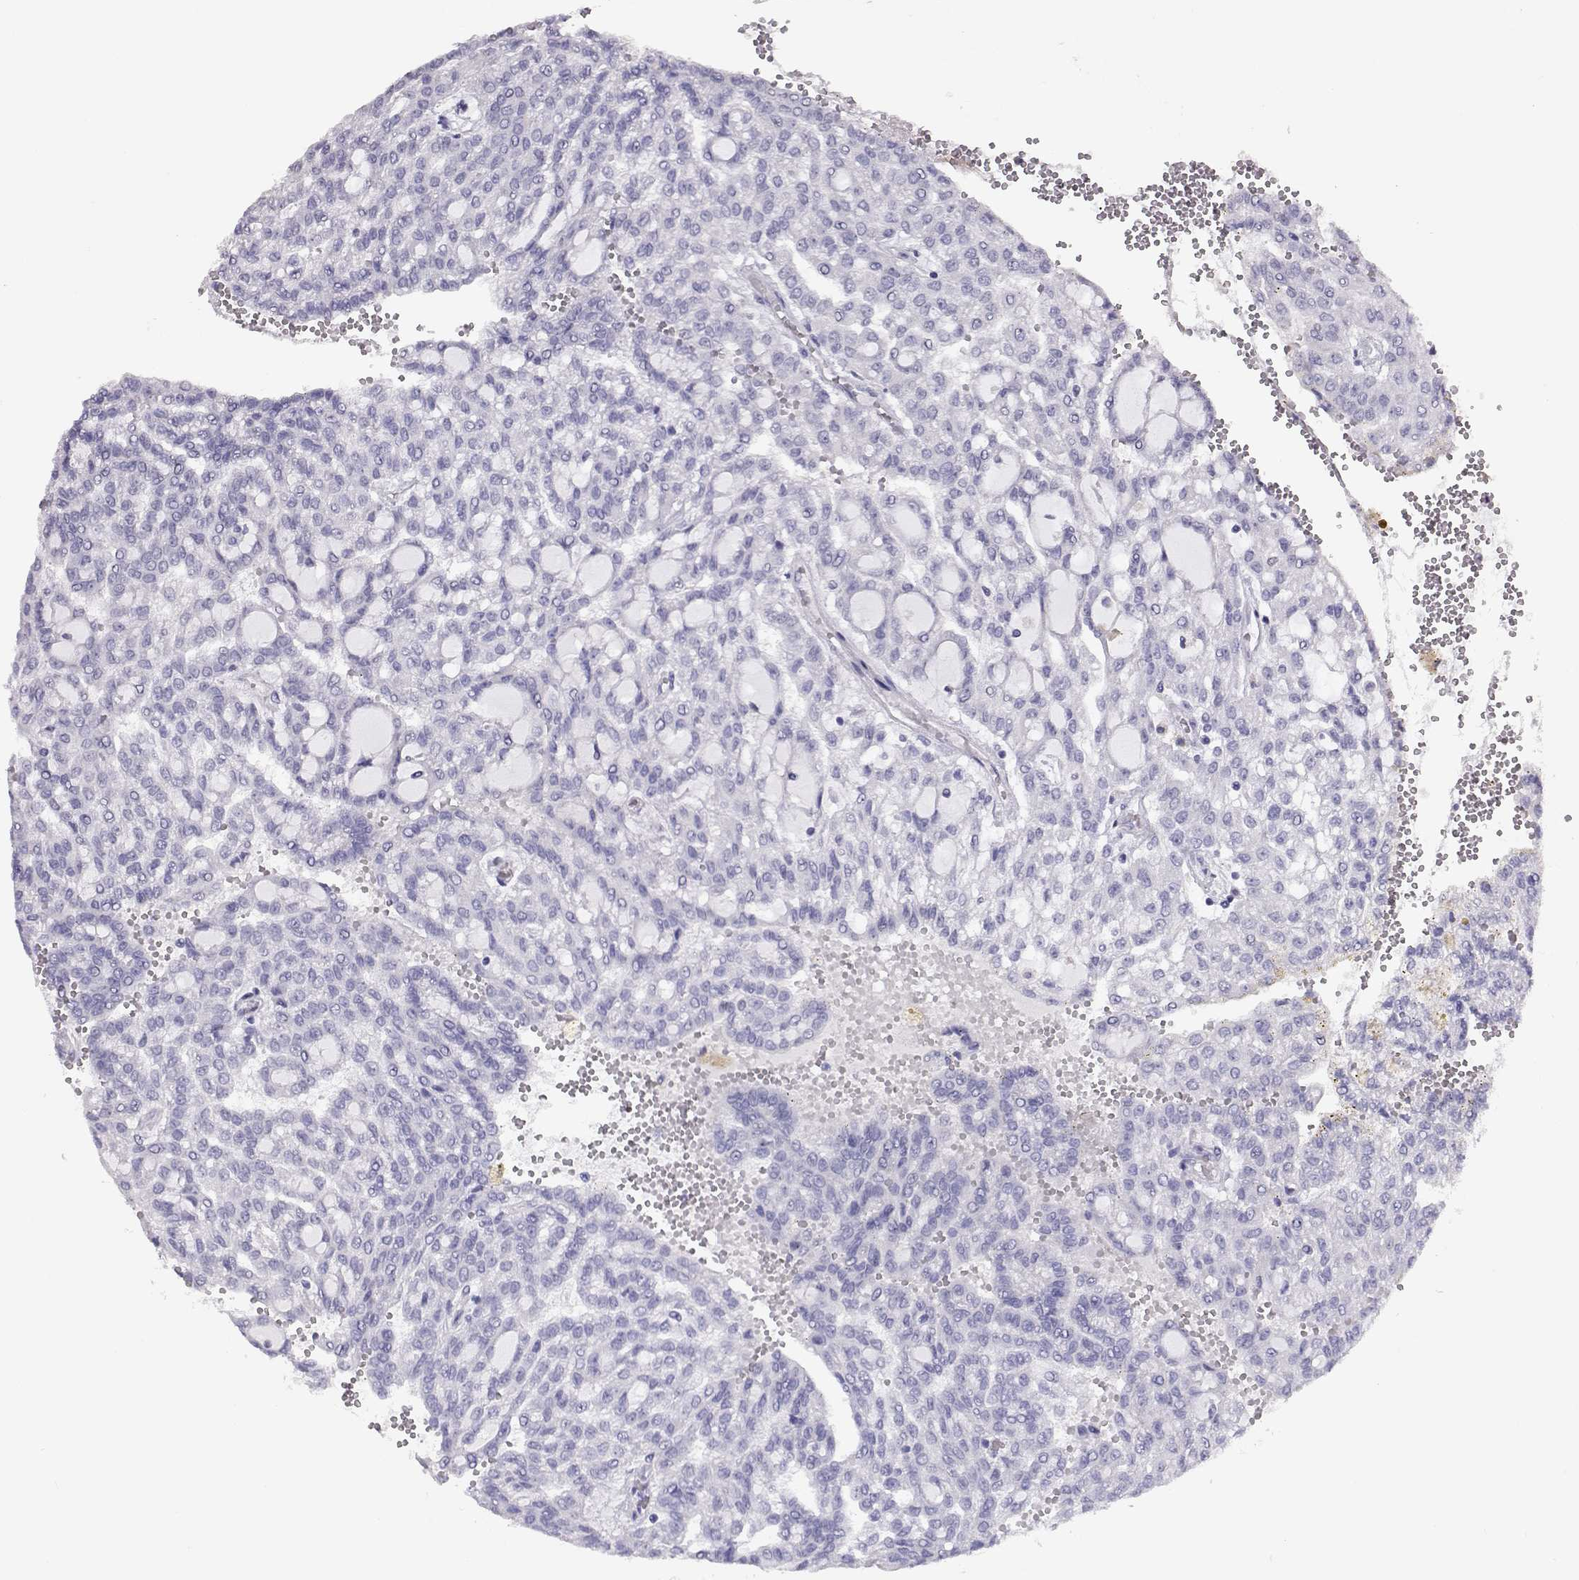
{"staining": {"intensity": "negative", "quantity": "none", "location": "none"}, "tissue": "renal cancer", "cell_type": "Tumor cells", "image_type": "cancer", "snomed": [{"axis": "morphology", "description": "Adenocarcinoma, NOS"}, {"axis": "topography", "description": "Kidney"}], "caption": "Photomicrograph shows no significant protein positivity in tumor cells of renal cancer (adenocarcinoma).", "gene": "PMCH", "patient": {"sex": "male", "age": 63}}